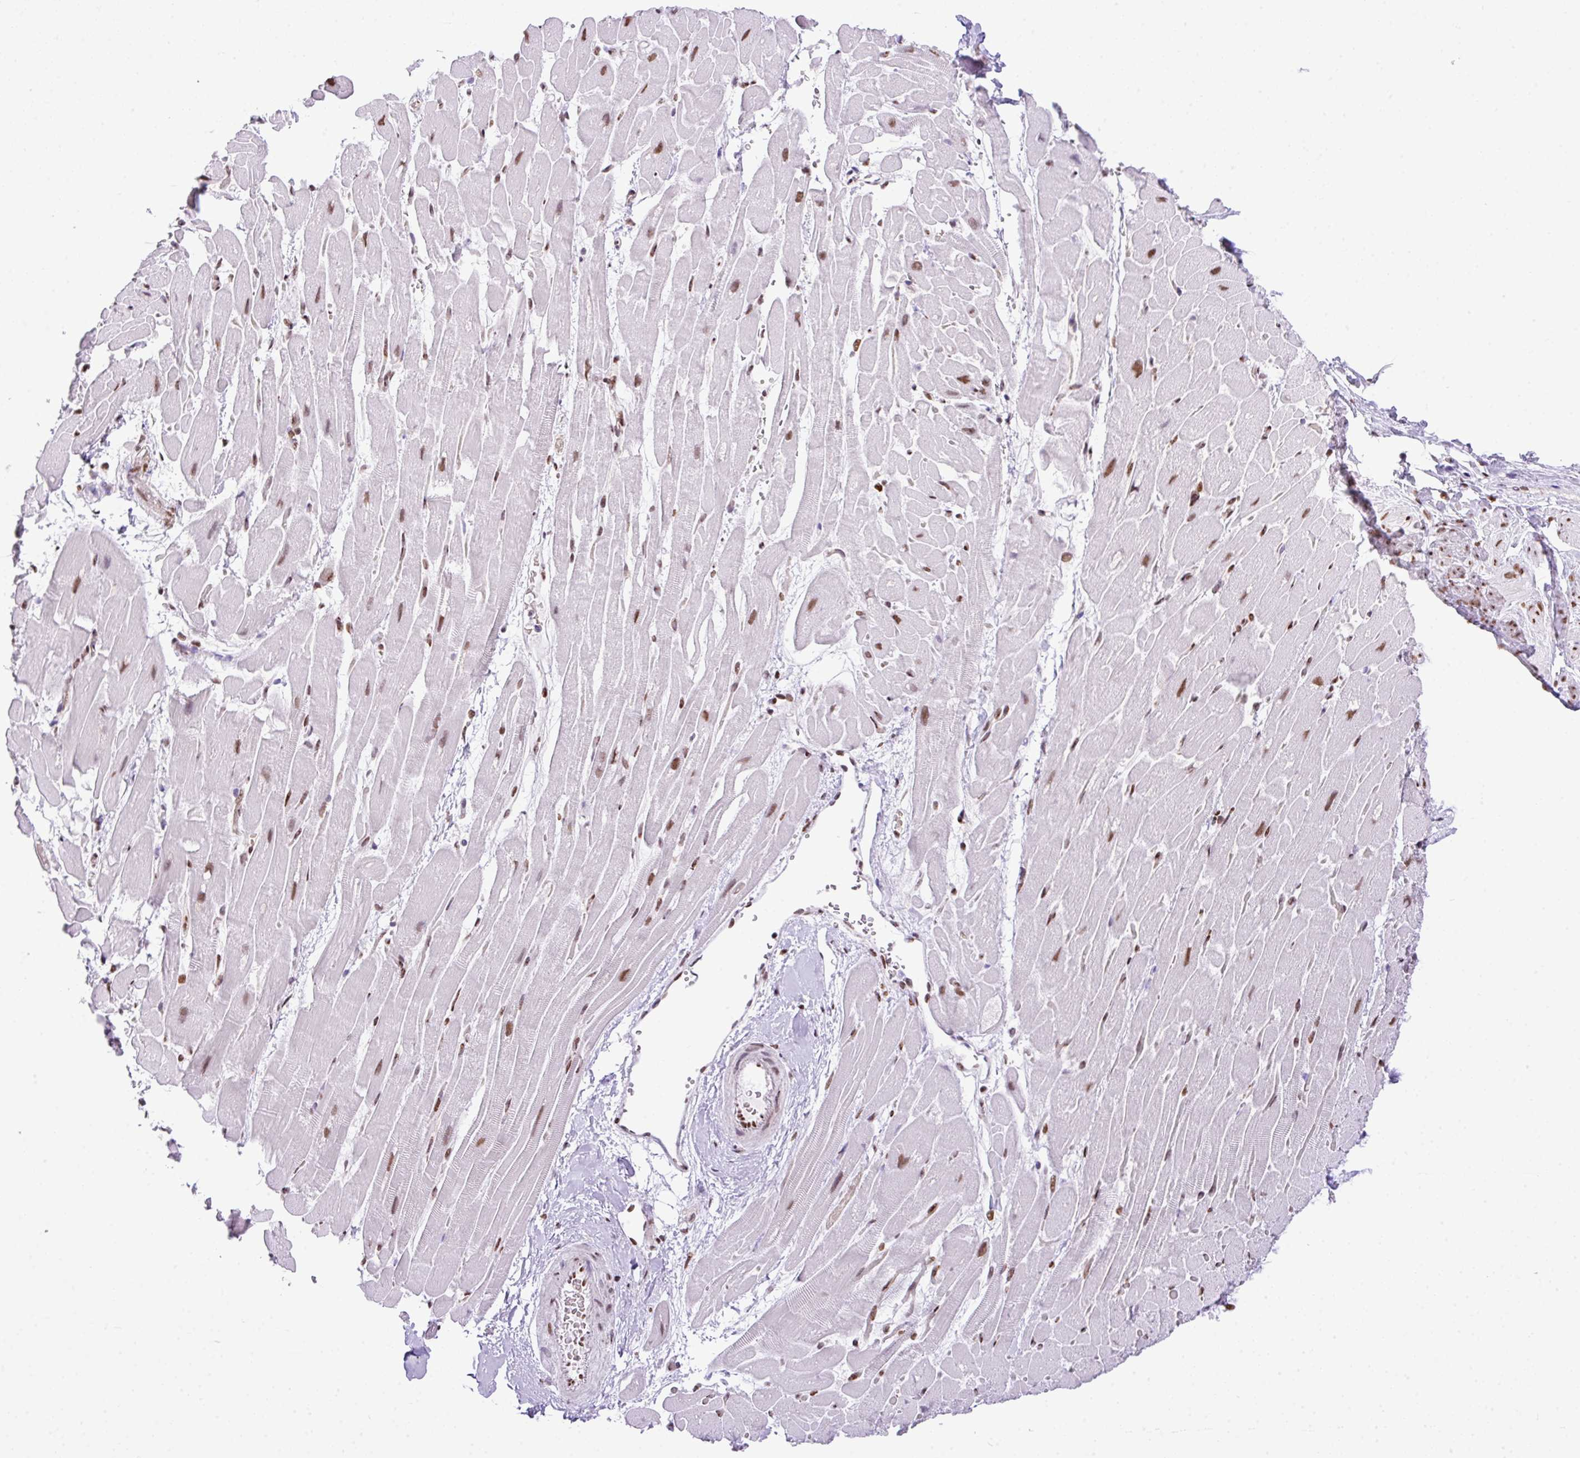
{"staining": {"intensity": "moderate", "quantity": "25%-75%", "location": "nuclear"}, "tissue": "heart muscle", "cell_type": "Cardiomyocytes", "image_type": "normal", "snomed": [{"axis": "morphology", "description": "Normal tissue, NOS"}, {"axis": "topography", "description": "Heart"}], "caption": "Normal heart muscle was stained to show a protein in brown. There is medium levels of moderate nuclear positivity in about 25%-75% of cardiomyocytes.", "gene": "RARG", "patient": {"sex": "male", "age": 37}}